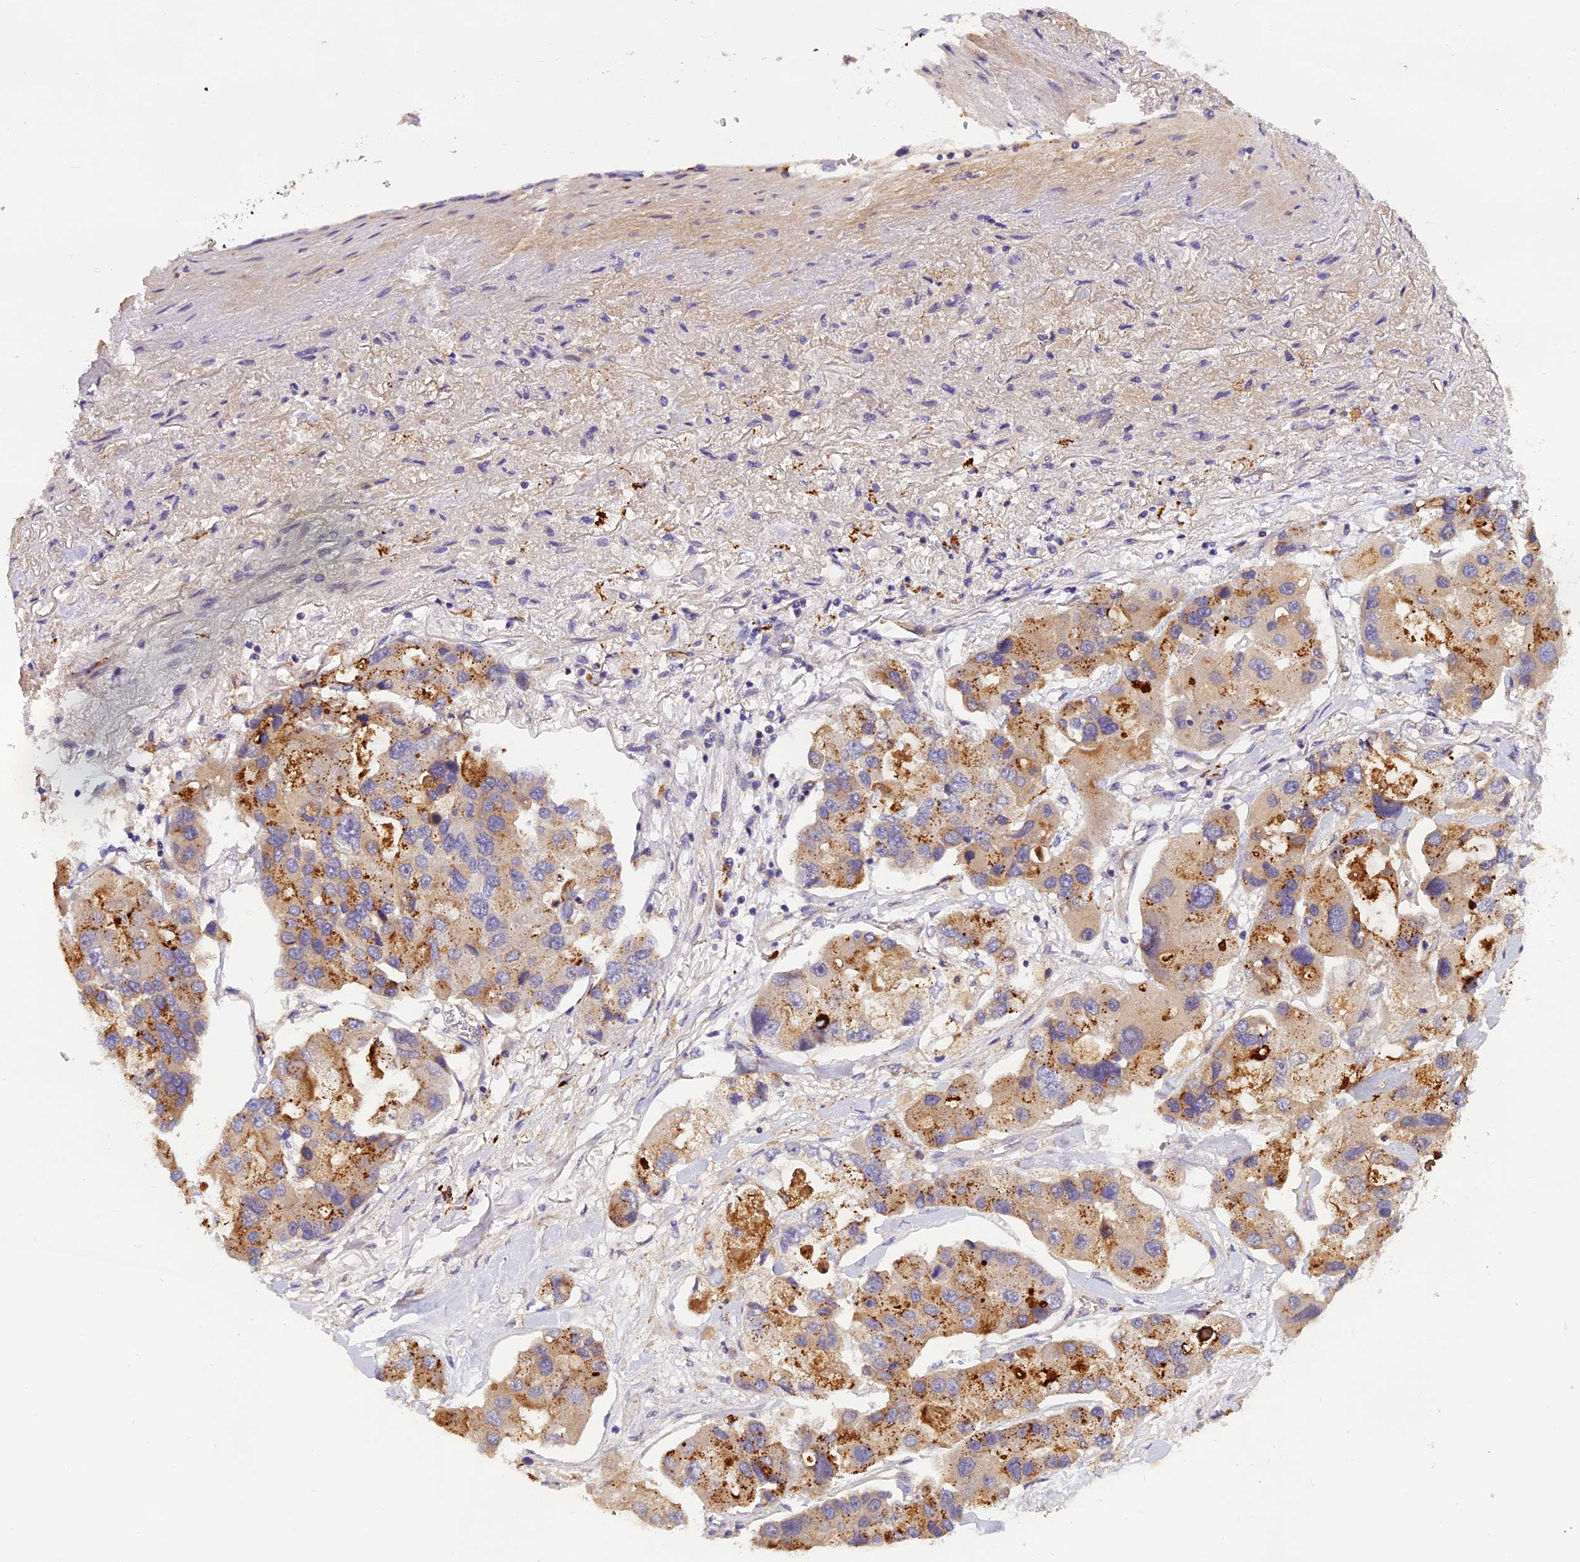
{"staining": {"intensity": "moderate", "quantity": ">75%", "location": "cytoplasmic/membranous"}, "tissue": "lung cancer", "cell_type": "Tumor cells", "image_type": "cancer", "snomed": [{"axis": "morphology", "description": "Adenocarcinoma, NOS"}, {"axis": "topography", "description": "Lung"}], "caption": "Immunohistochemical staining of lung adenocarcinoma exhibits moderate cytoplasmic/membranous protein staining in approximately >75% of tumor cells.", "gene": "COPE", "patient": {"sex": "female", "age": 54}}